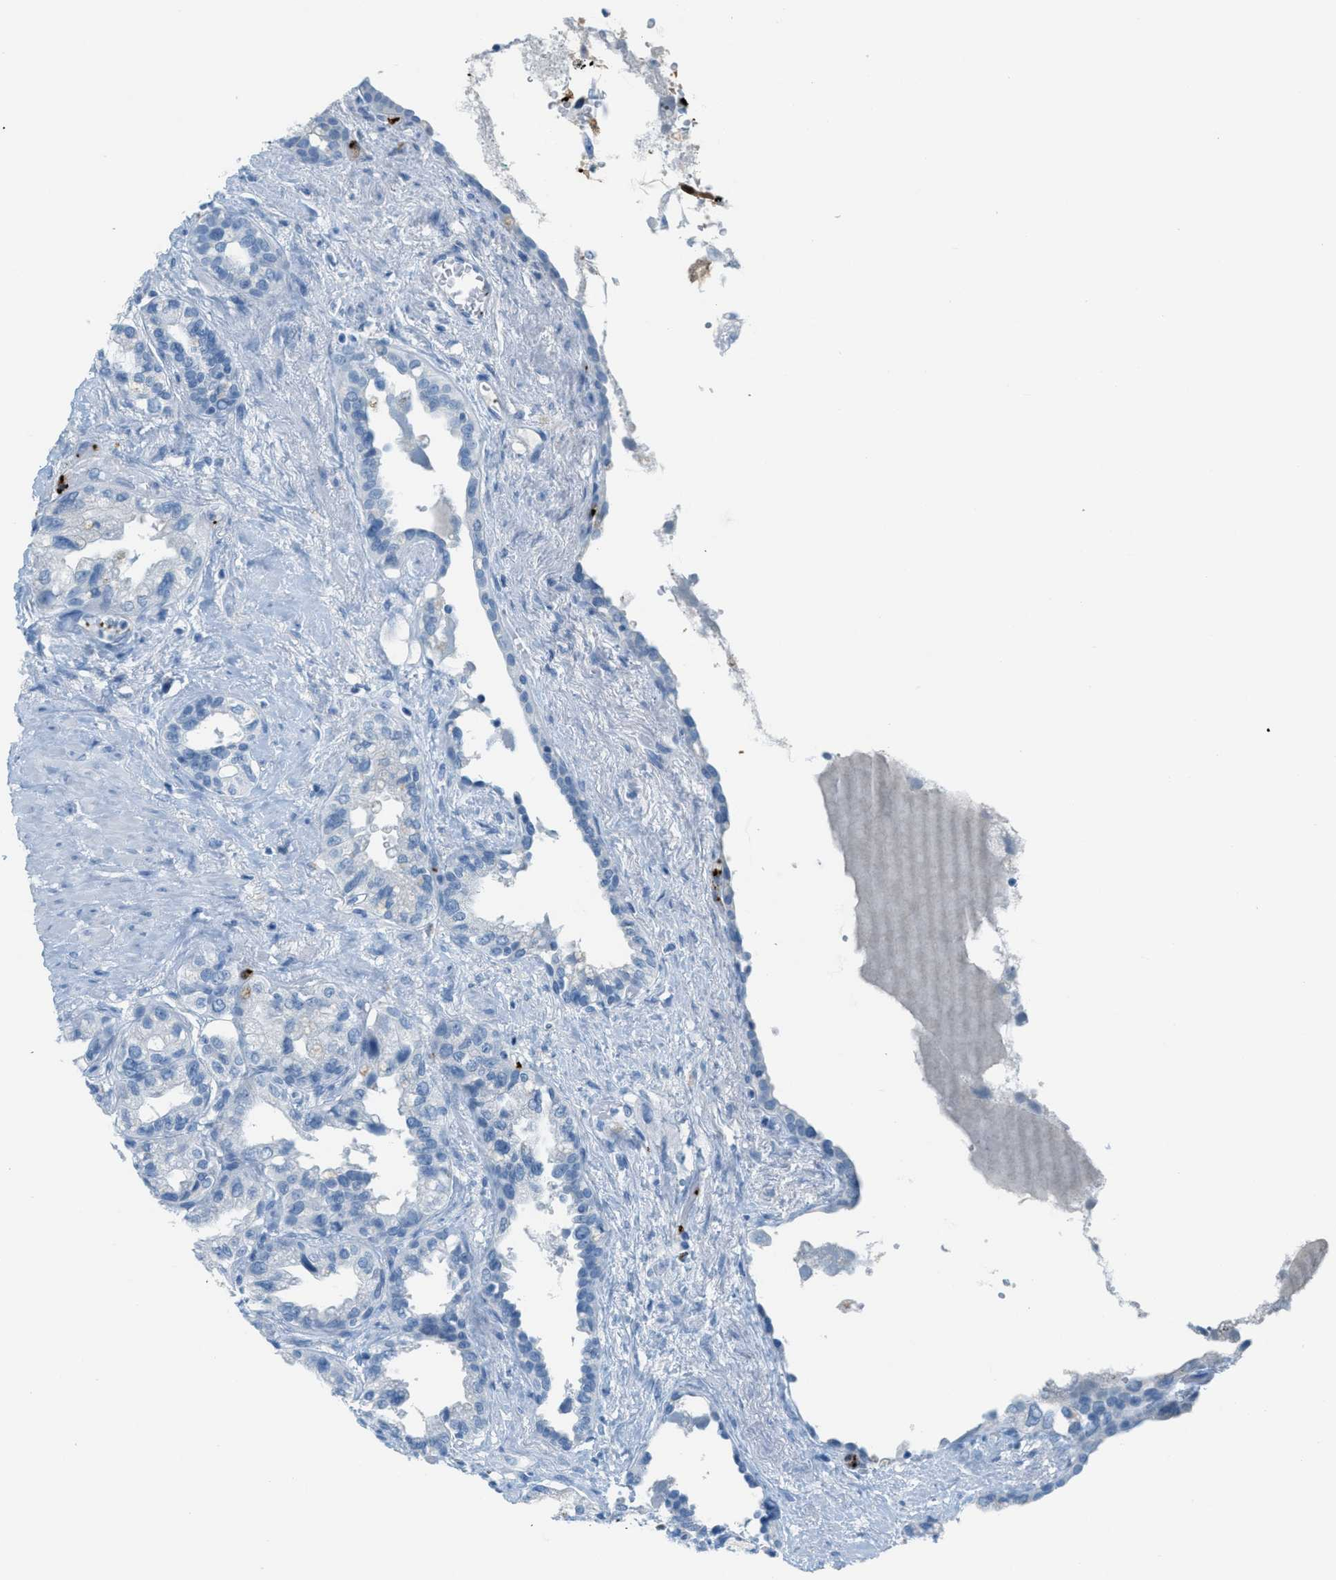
{"staining": {"intensity": "negative", "quantity": "none", "location": "none"}, "tissue": "seminal vesicle", "cell_type": "Glandular cells", "image_type": "normal", "snomed": [{"axis": "morphology", "description": "Normal tissue, NOS"}, {"axis": "topography", "description": "Seminal veicle"}], "caption": "Immunohistochemistry histopathology image of benign seminal vesicle: seminal vesicle stained with DAB reveals no significant protein positivity in glandular cells. (Brightfield microscopy of DAB immunohistochemistry (IHC) at high magnification).", "gene": "PPBP", "patient": {"sex": "male", "age": 61}}